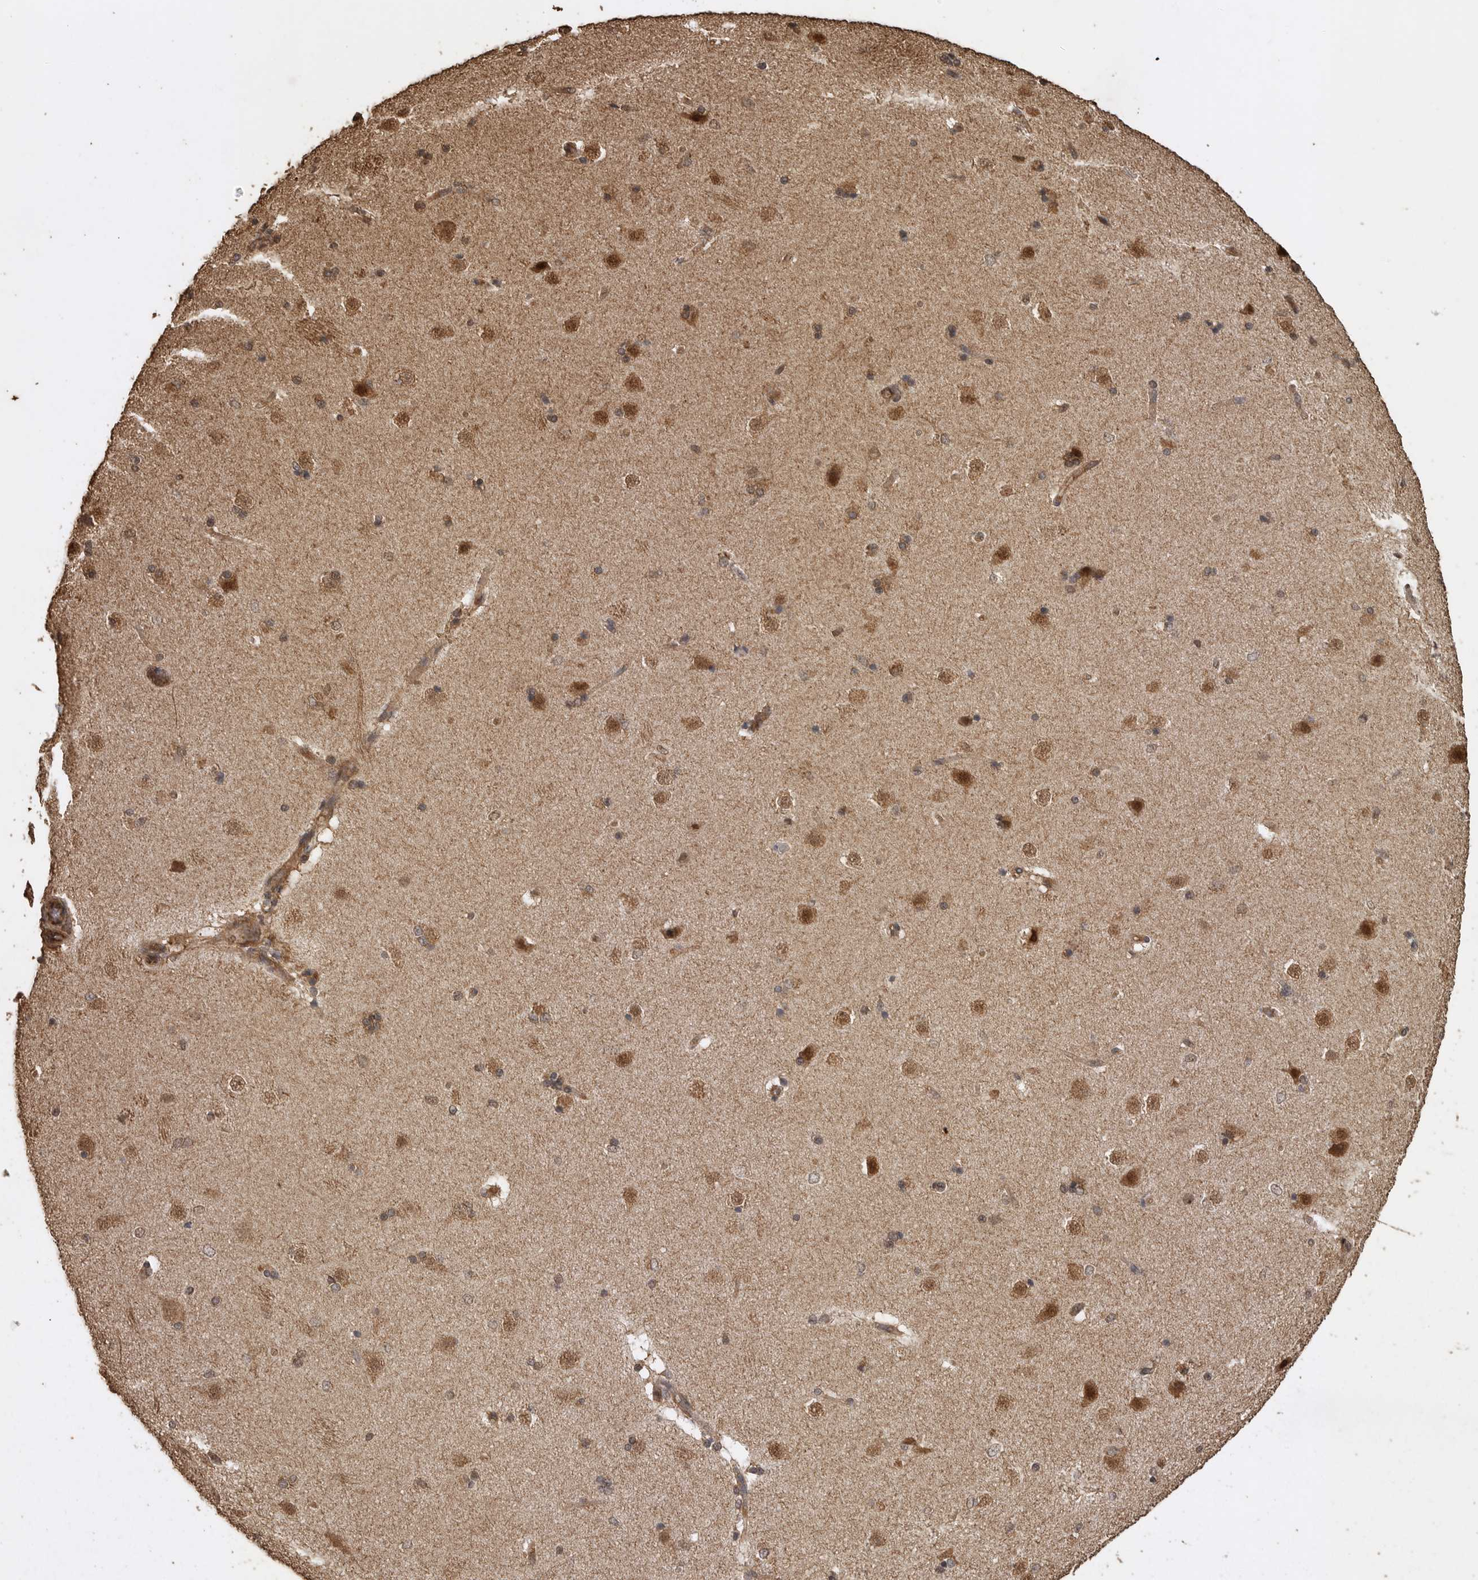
{"staining": {"intensity": "weak", "quantity": "25%-75%", "location": "cytoplasmic/membranous"}, "tissue": "caudate", "cell_type": "Glial cells", "image_type": "normal", "snomed": [{"axis": "morphology", "description": "Normal tissue, NOS"}, {"axis": "topography", "description": "Lateral ventricle wall"}], "caption": "The photomicrograph exhibits staining of normal caudate, revealing weak cytoplasmic/membranous protein staining (brown color) within glial cells. Using DAB (3,3'-diaminobenzidine) (brown) and hematoxylin (blue) stains, captured at high magnification using brightfield microscopy.", "gene": "PINK1", "patient": {"sex": "female", "age": 19}}